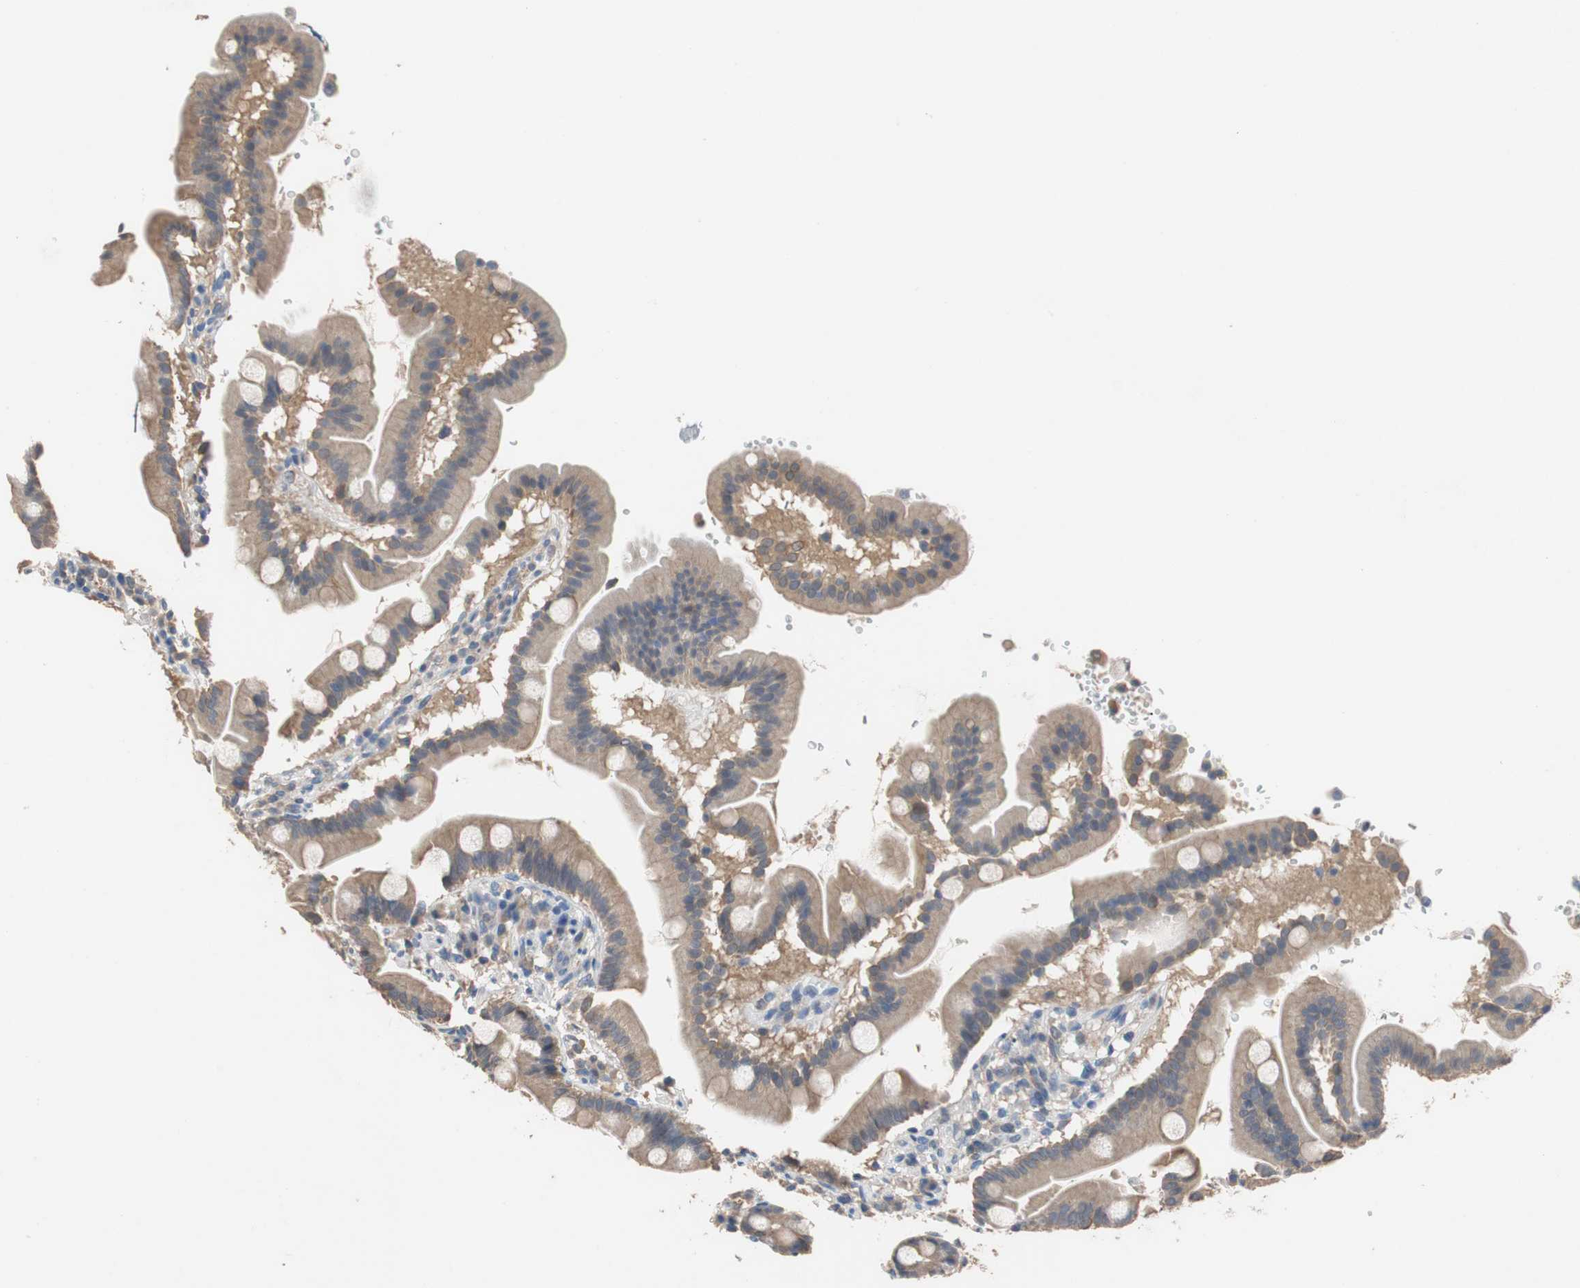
{"staining": {"intensity": "moderate", "quantity": ">75%", "location": "cytoplasmic/membranous"}, "tissue": "duodenum", "cell_type": "Glandular cells", "image_type": "normal", "snomed": [{"axis": "morphology", "description": "Normal tissue, NOS"}, {"axis": "topography", "description": "Duodenum"}], "caption": "Immunohistochemistry (IHC) histopathology image of benign duodenum: duodenum stained using IHC displays medium levels of moderate protein expression localized specifically in the cytoplasmic/membranous of glandular cells, appearing as a cytoplasmic/membranous brown color.", "gene": "ADAP1", "patient": {"sex": "male", "age": 50}}